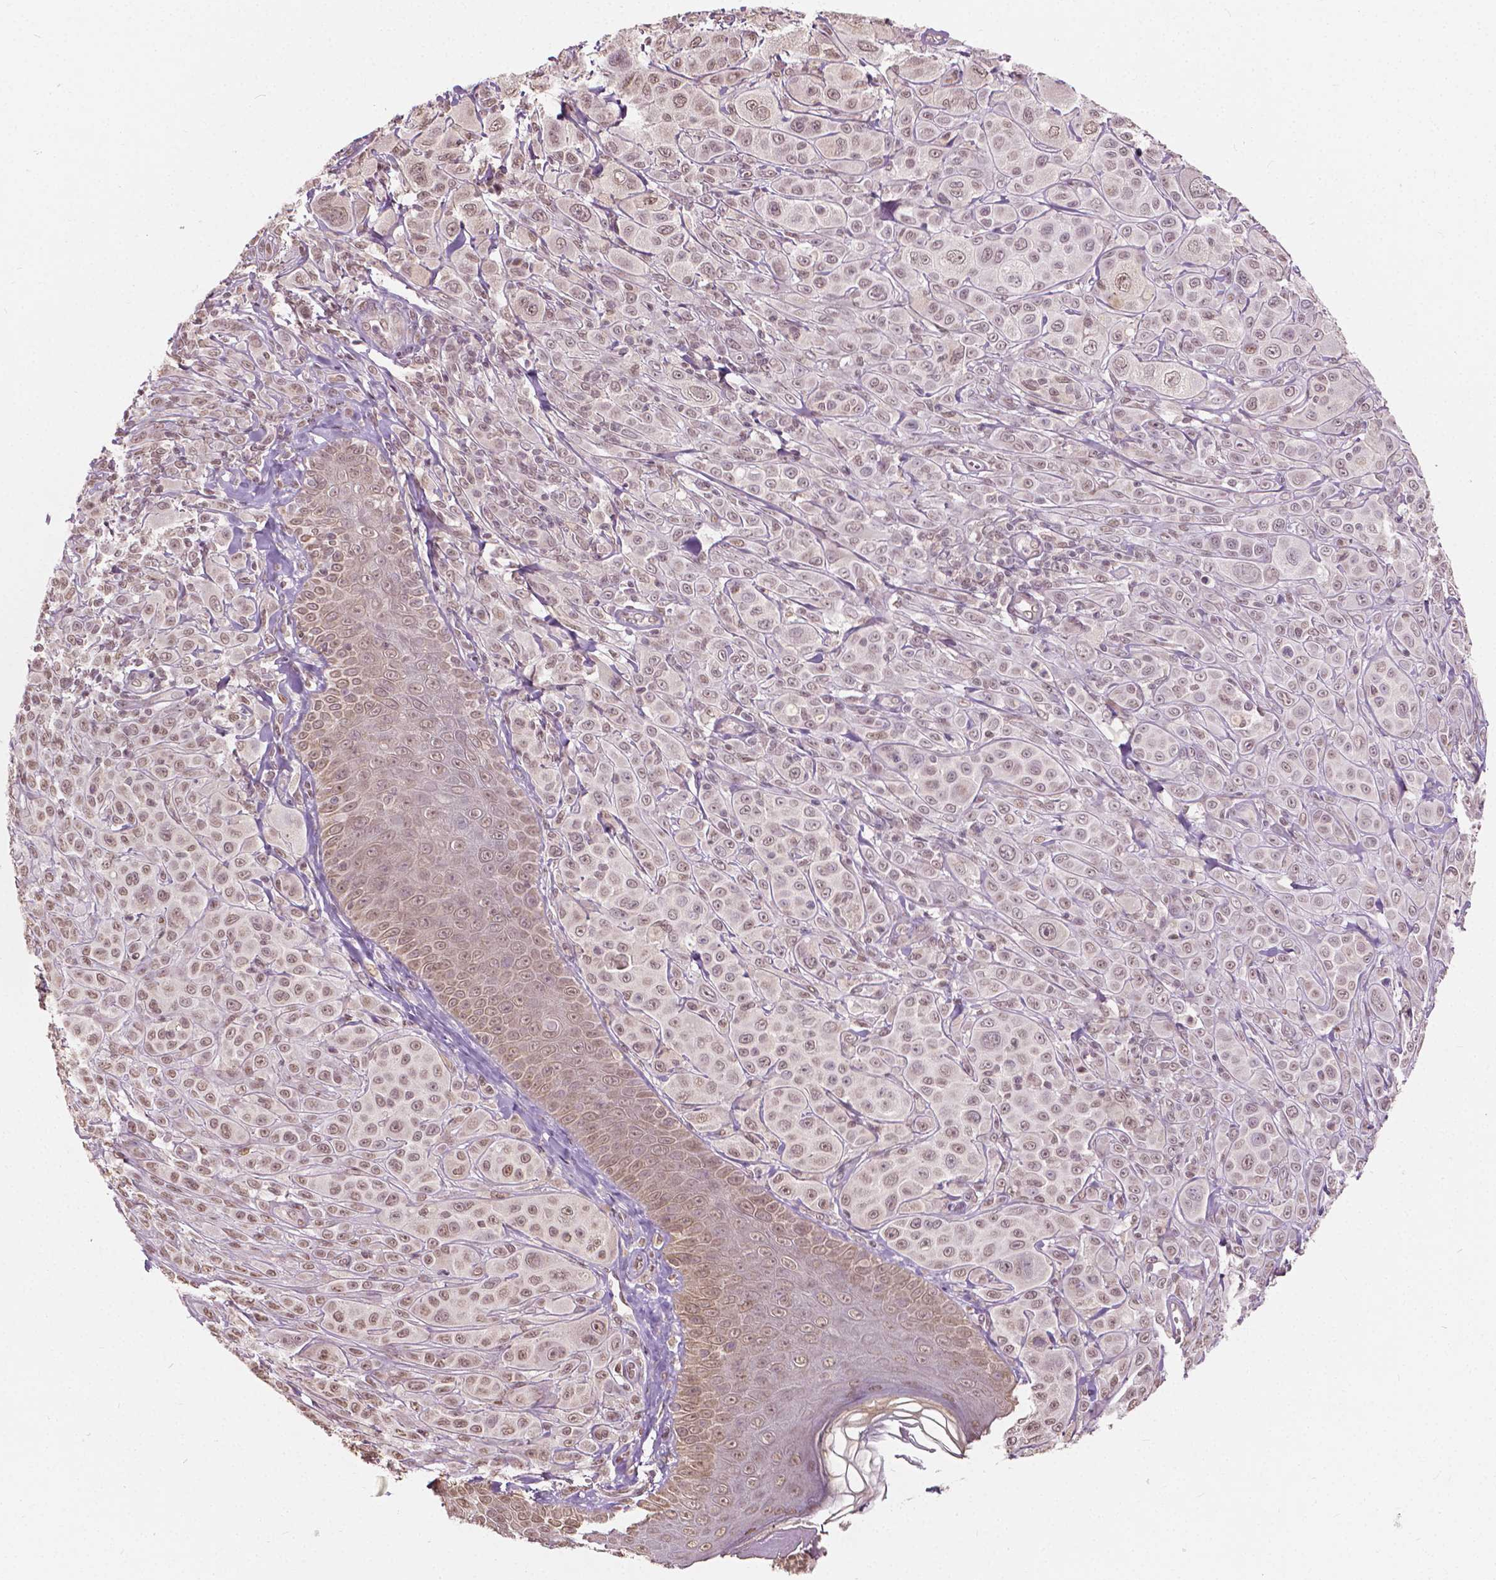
{"staining": {"intensity": "weak", "quantity": ">75%", "location": "nuclear"}, "tissue": "melanoma", "cell_type": "Tumor cells", "image_type": "cancer", "snomed": [{"axis": "morphology", "description": "Malignant melanoma, NOS"}, {"axis": "topography", "description": "Skin"}], "caption": "Melanoma tissue shows weak nuclear staining in approximately >75% of tumor cells, visualized by immunohistochemistry.", "gene": "HOXA10", "patient": {"sex": "male", "age": 67}}